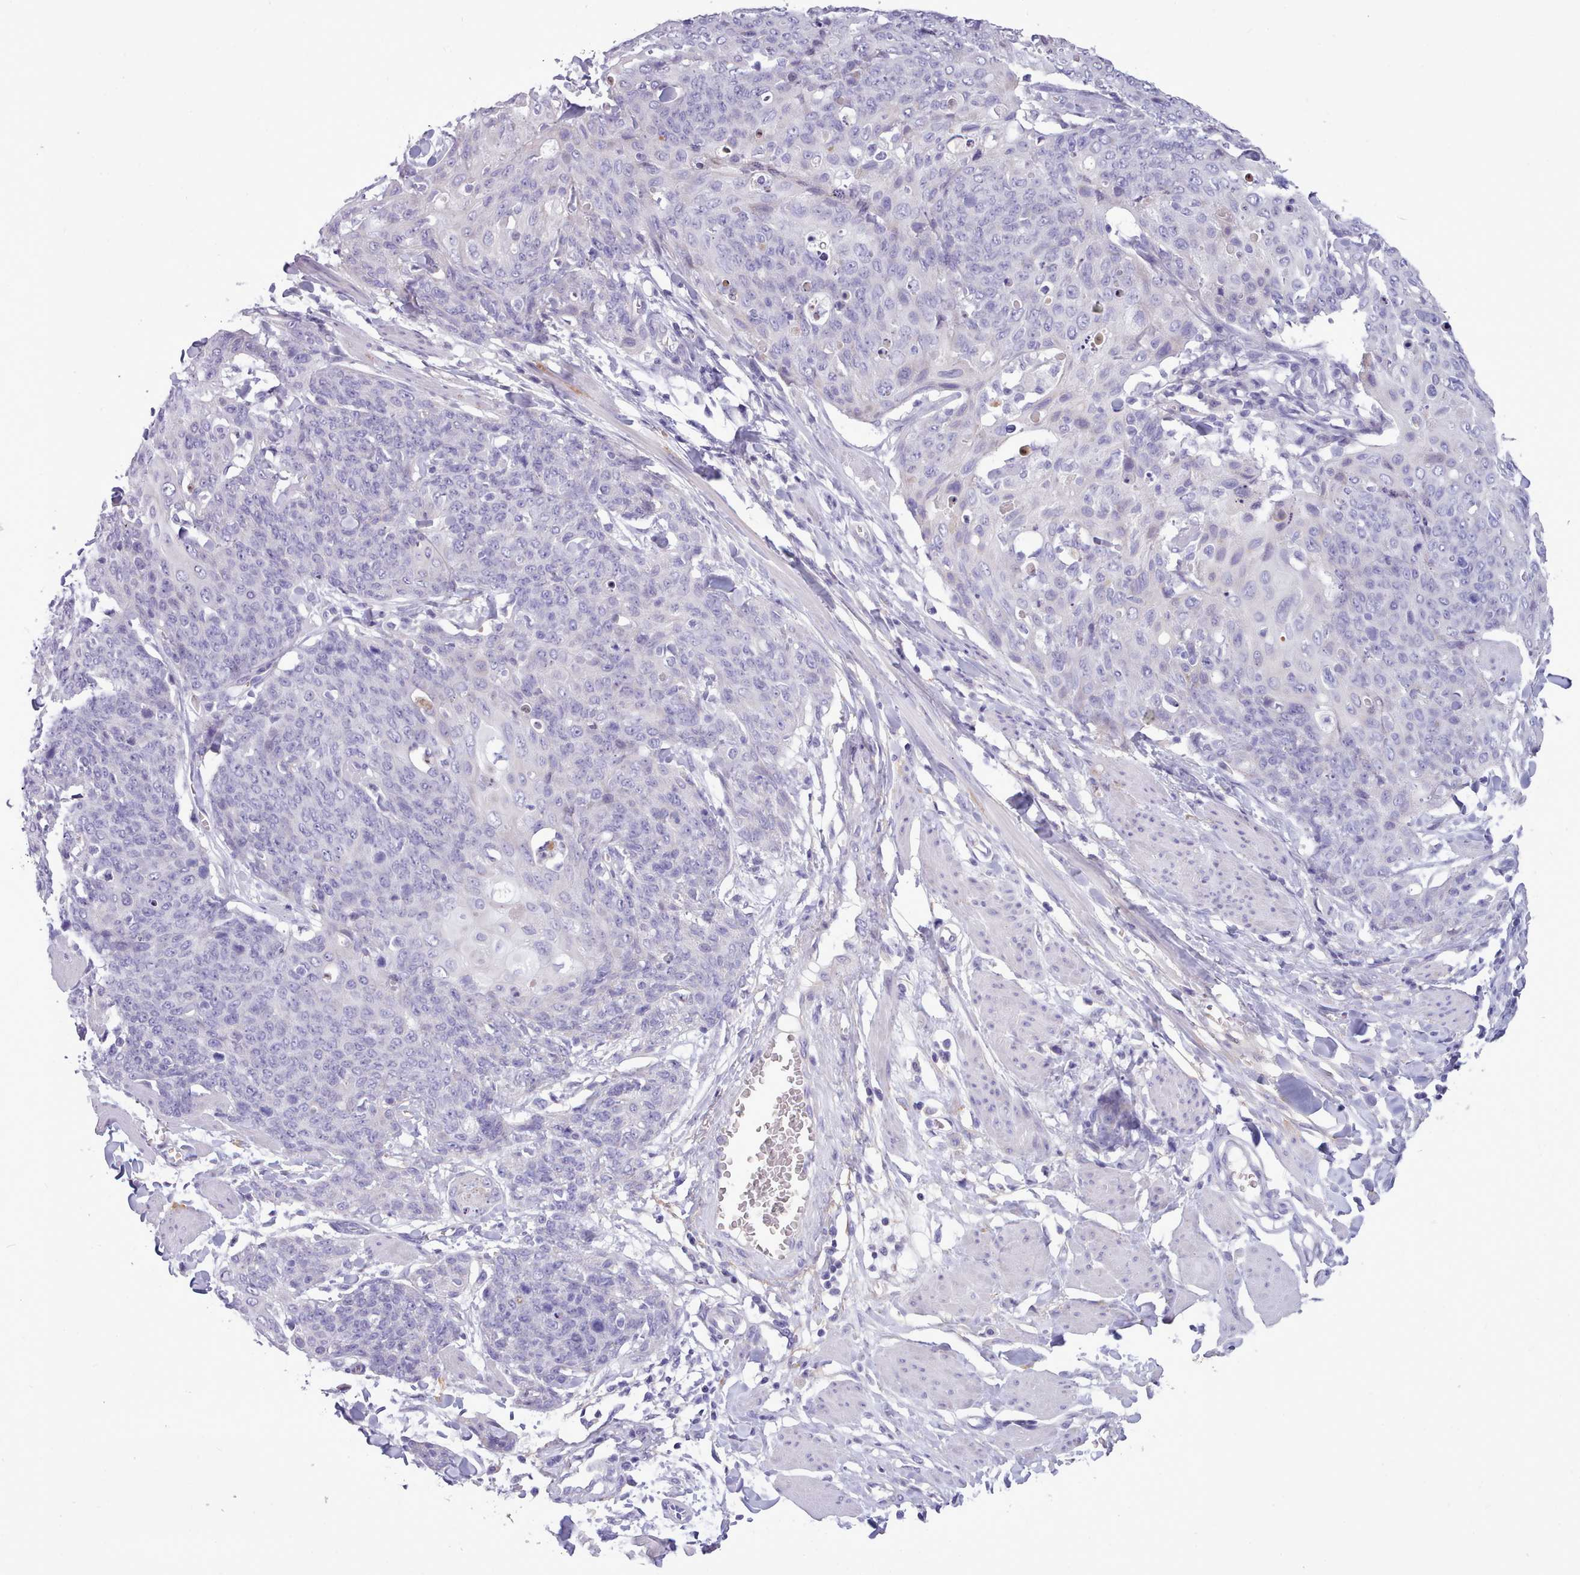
{"staining": {"intensity": "negative", "quantity": "none", "location": "none"}, "tissue": "skin cancer", "cell_type": "Tumor cells", "image_type": "cancer", "snomed": [{"axis": "morphology", "description": "Squamous cell carcinoma, NOS"}, {"axis": "topography", "description": "Skin"}, {"axis": "topography", "description": "Vulva"}], "caption": "This is an immunohistochemistry (IHC) photomicrograph of human skin cancer. There is no expression in tumor cells.", "gene": "CYP2A13", "patient": {"sex": "female", "age": 85}}